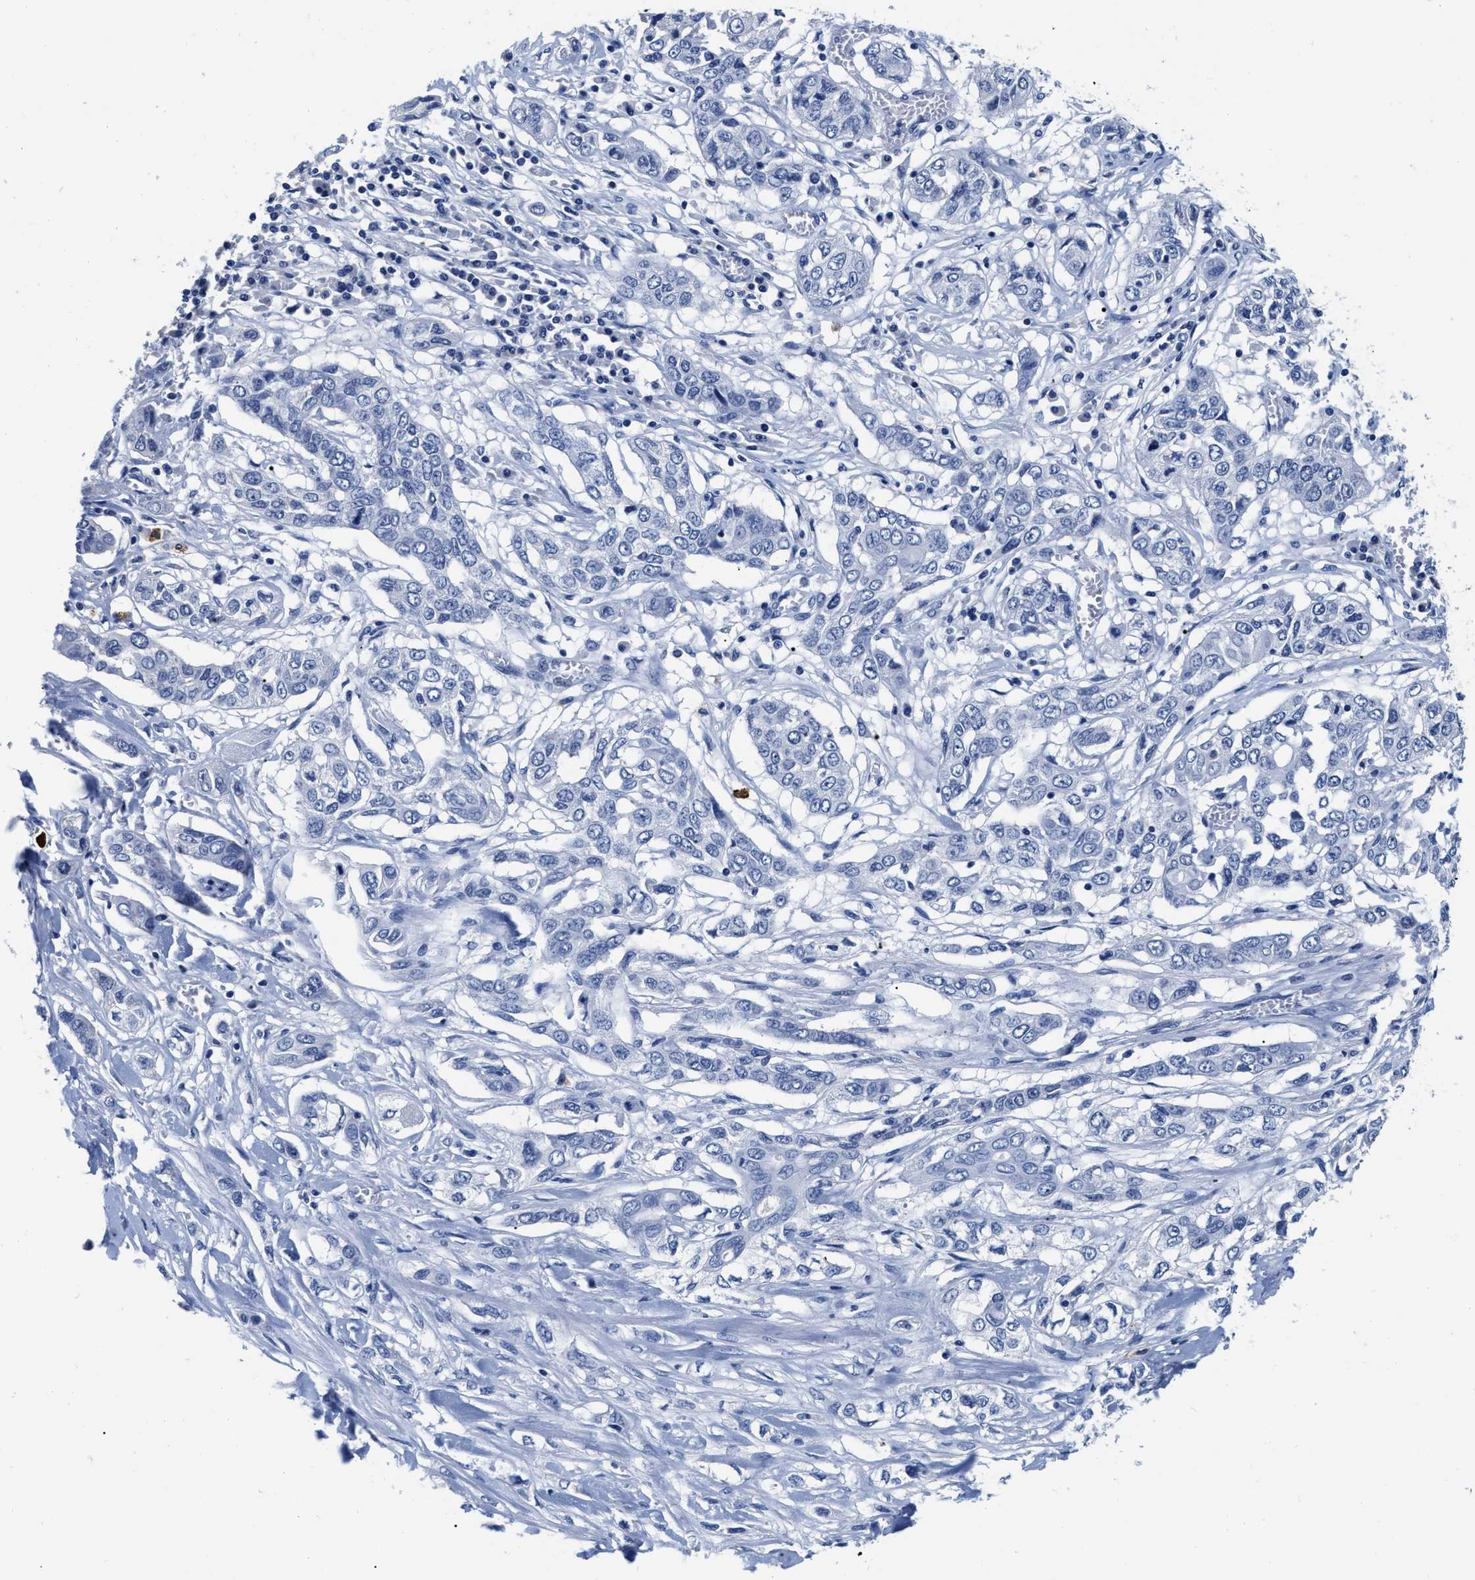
{"staining": {"intensity": "negative", "quantity": "none", "location": "none"}, "tissue": "lung cancer", "cell_type": "Tumor cells", "image_type": "cancer", "snomed": [{"axis": "morphology", "description": "Squamous cell carcinoma, NOS"}, {"axis": "topography", "description": "Lung"}], "caption": "A micrograph of lung cancer stained for a protein reveals no brown staining in tumor cells.", "gene": "CER1", "patient": {"sex": "male", "age": 71}}